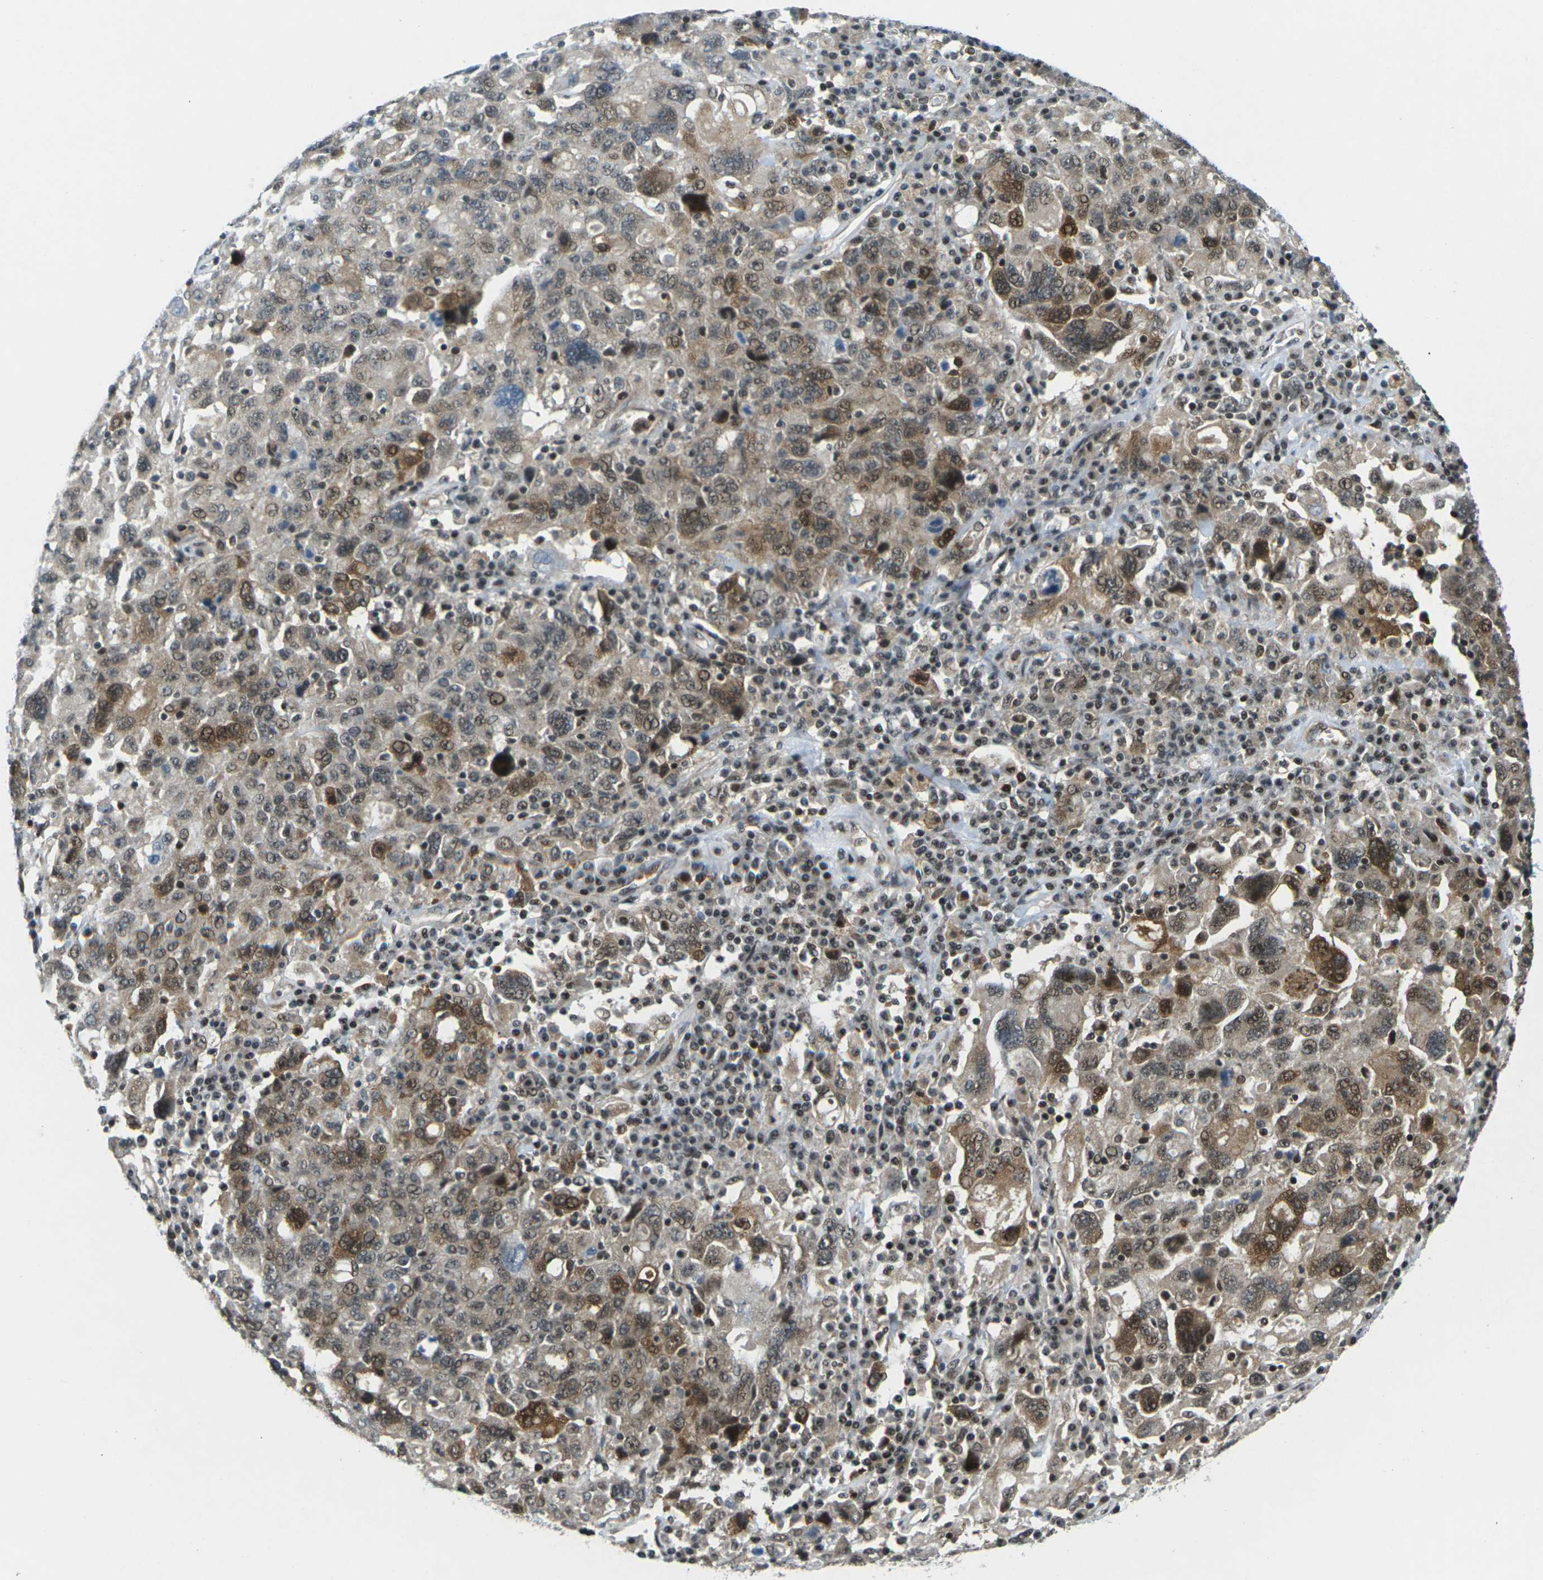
{"staining": {"intensity": "moderate", "quantity": ">75%", "location": "cytoplasmic/membranous,nuclear"}, "tissue": "ovarian cancer", "cell_type": "Tumor cells", "image_type": "cancer", "snomed": [{"axis": "morphology", "description": "Carcinoma, endometroid"}, {"axis": "topography", "description": "Ovary"}], "caption": "This photomicrograph reveals IHC staining of ovarian cancer (endometroid carcinoma), with medium moderate cytoplasmic/membranous and nuclear staining in about >75% of tumor cells.", "gene": "UBE2S", "patient": {"sex": "female", "age": 62}}